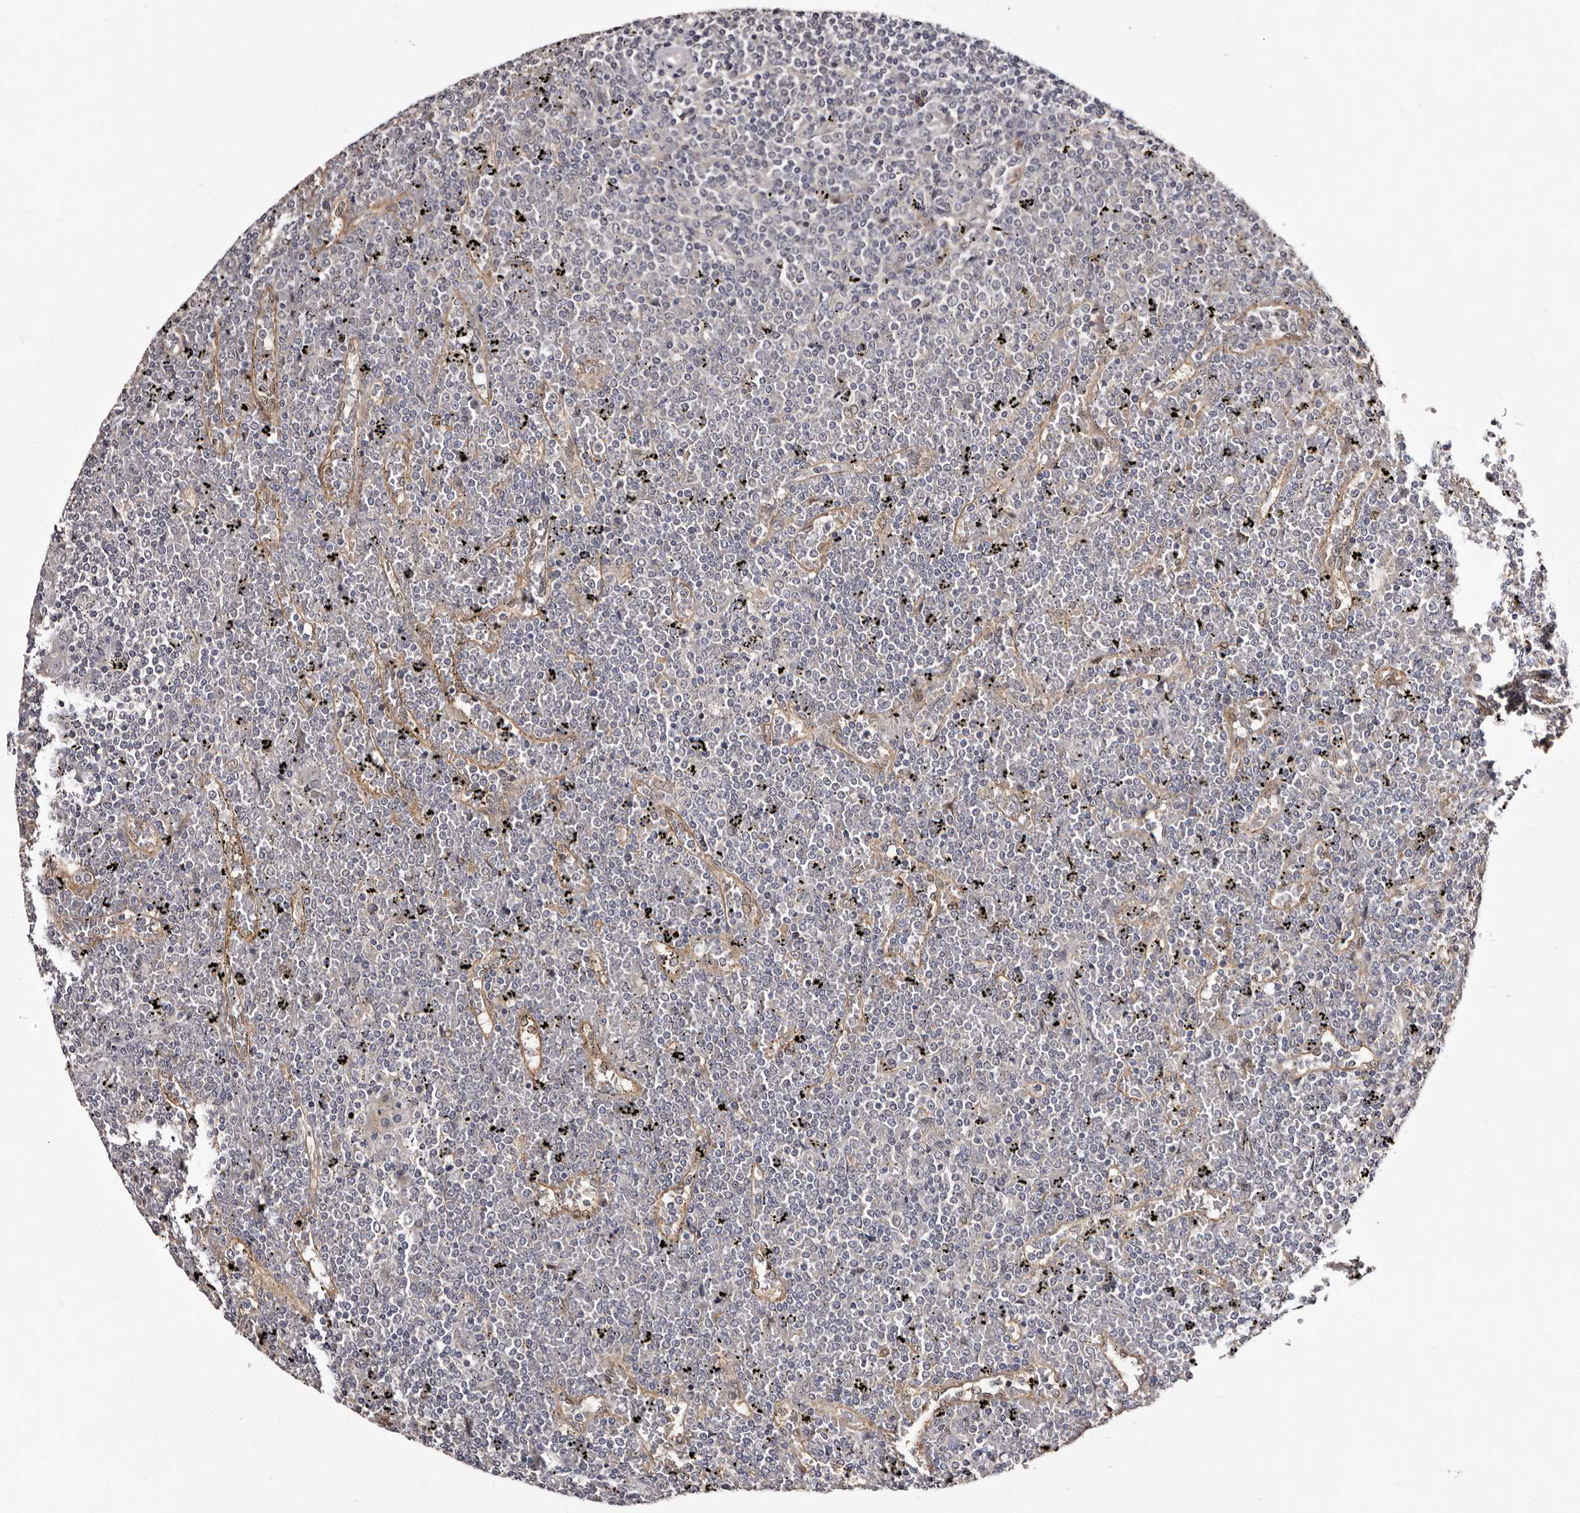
{"staining": {"intensity": "negative", "quantity": "none", "location": "none"}, "tissue": "lymphoma", "cell_type": "Tumor cells", "image_type": "cancer", "snomed": [{"axis": "morphology", "description": "Malignant lymphoma, non-Hodgkin's type, Low grade"}, {"axis": "topography", "description": "Spleen"}], "caption": "IHC image of lymphoma stained for a protein (brown), which demonstrates no positivity in tumor cells. (IHC, brightfield microscopy, high magnification).", "gene": "LANCL2", "patient": {"sex": "female", "age": 19}}